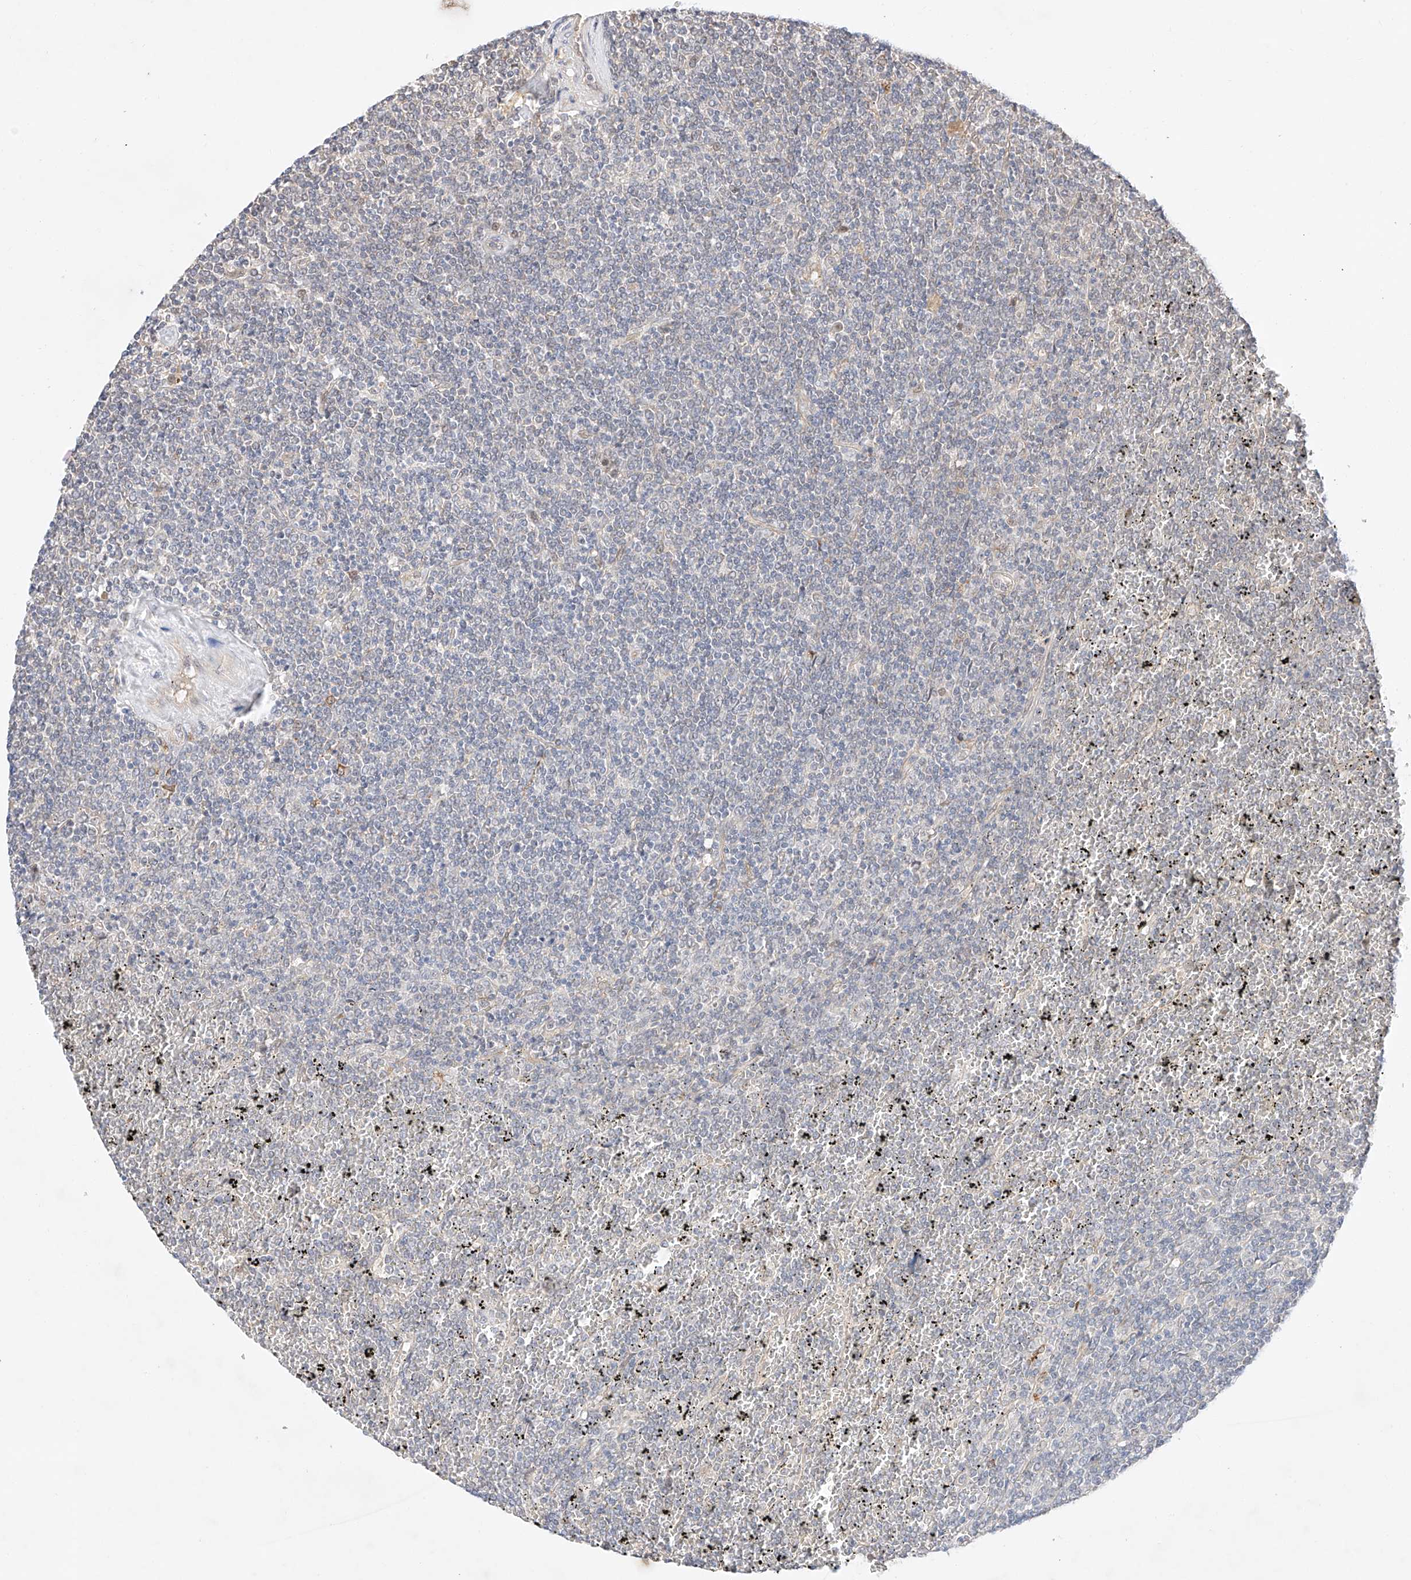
{"staining": {"intensity": "negative", "quantity": "none", "location": "none"}, "tissue": "lymphoma", "cell_type": "Tumor cells", "image_type": "cancer", "snomed": [{"axis": "morphology", "description": "Malignant lymphoma, non-Hodgkin's type, Low grade"}, {"axis": "topography", "description": "Spleen"}], "caption": "Low-grade malignant lymphoma, non-Hodgkin's type stained for a protein using immunohistochemistry displays no staining tumor cells.", "gene": "IL22RA2", "patient": {"sex": "female", "age": 19}}